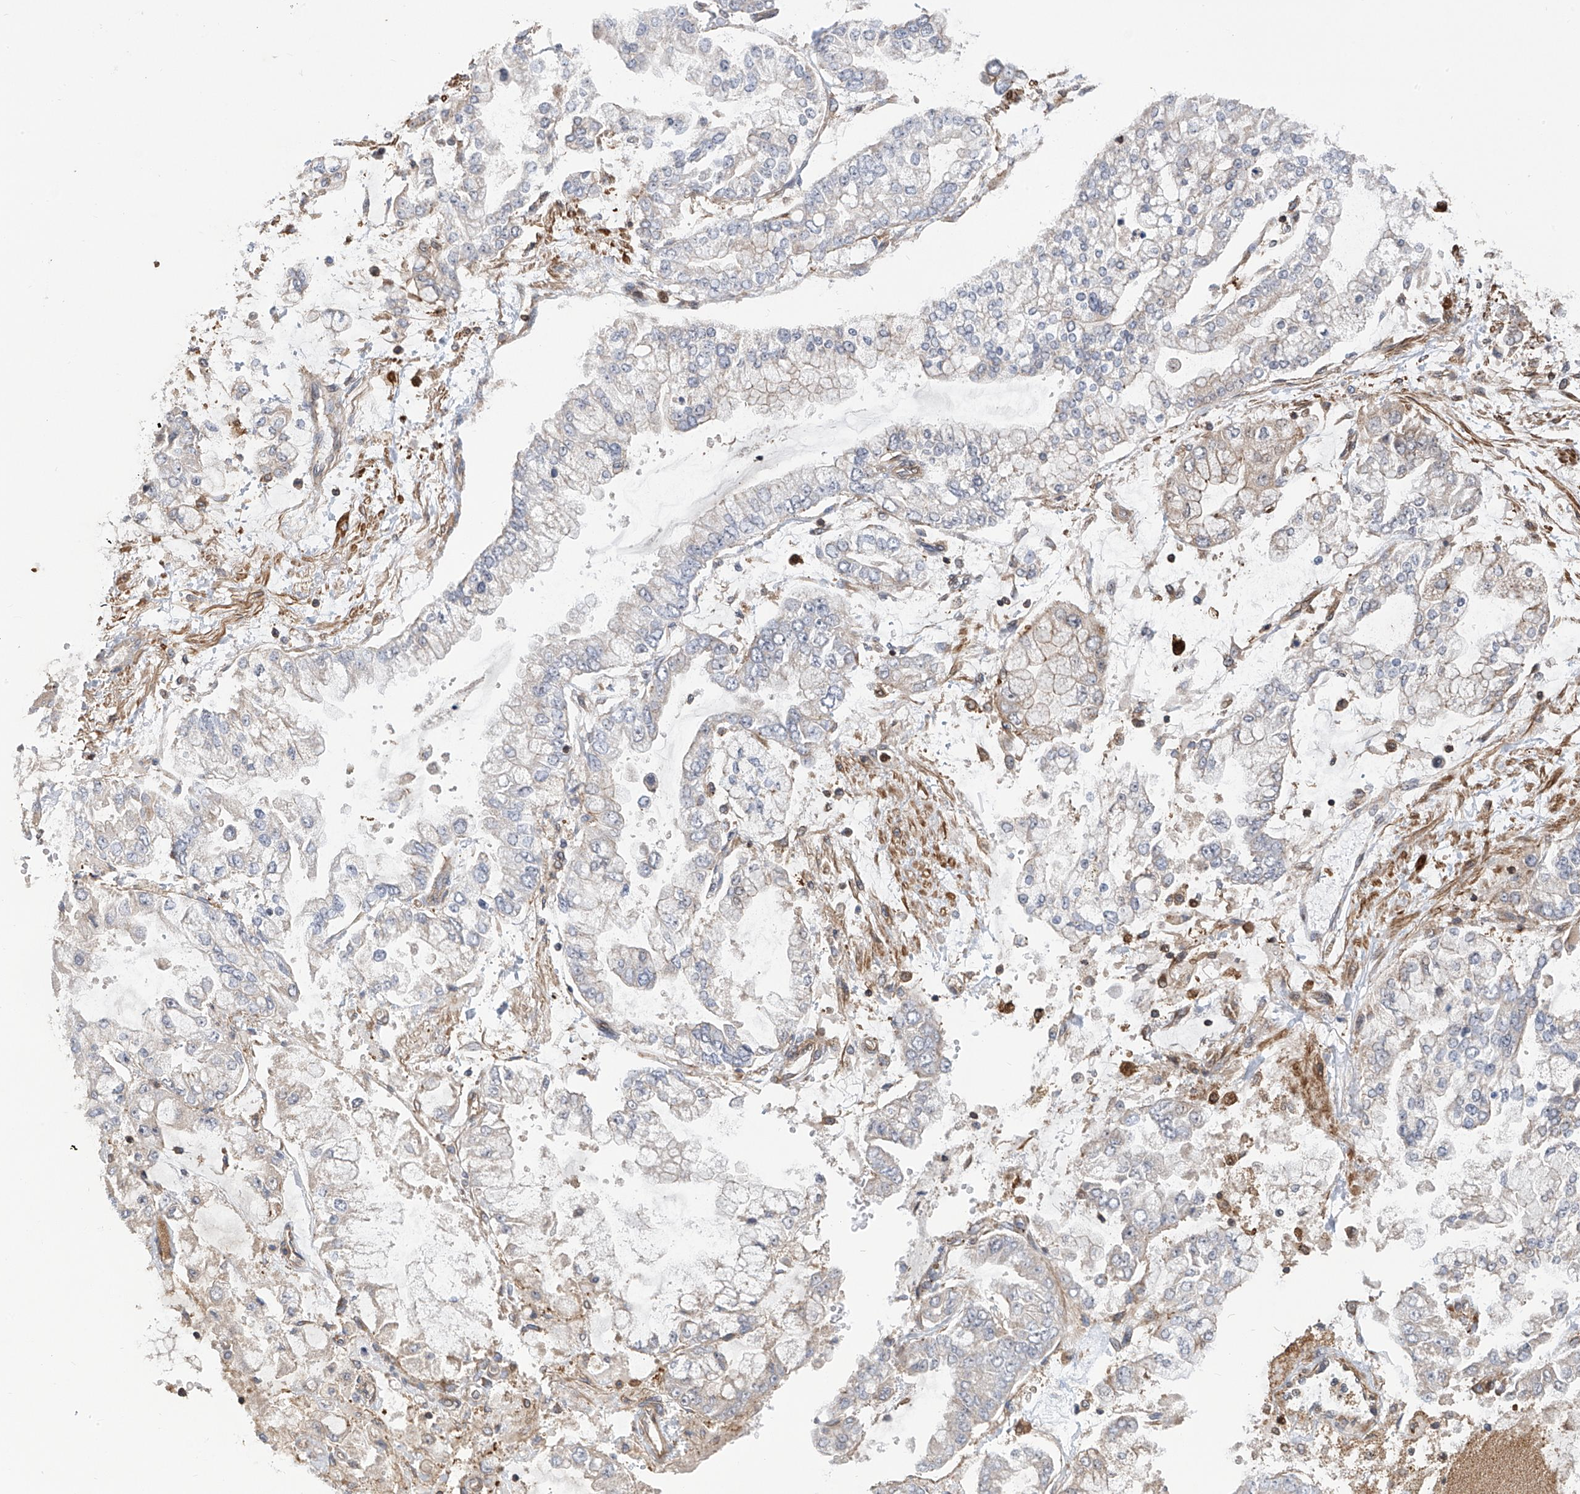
{"staining": {"intensity": "weak", "quantity": "<25%", "location": "cytoplasmic/membranous"}, "tissue": "stomach cancer", "cell_type": "Tumor cells", "image_type": "cancer", "snomed": [{"axis": "morphology", "description": "Normal tissue, NOS"}, {"axis": "morphology", "description": "Adenocarcinoma, NOS"}, {"axis": "topography", "description": "Stomach, upper"}, {"axis": "topography", "description": "Stomach"}], "caption": "Tumor cells show no significant protein positivity in stomach cancer (adenocarcinoma).", "gene": "ATAD2B", "patient": {"sex": "male", "age": 76}}